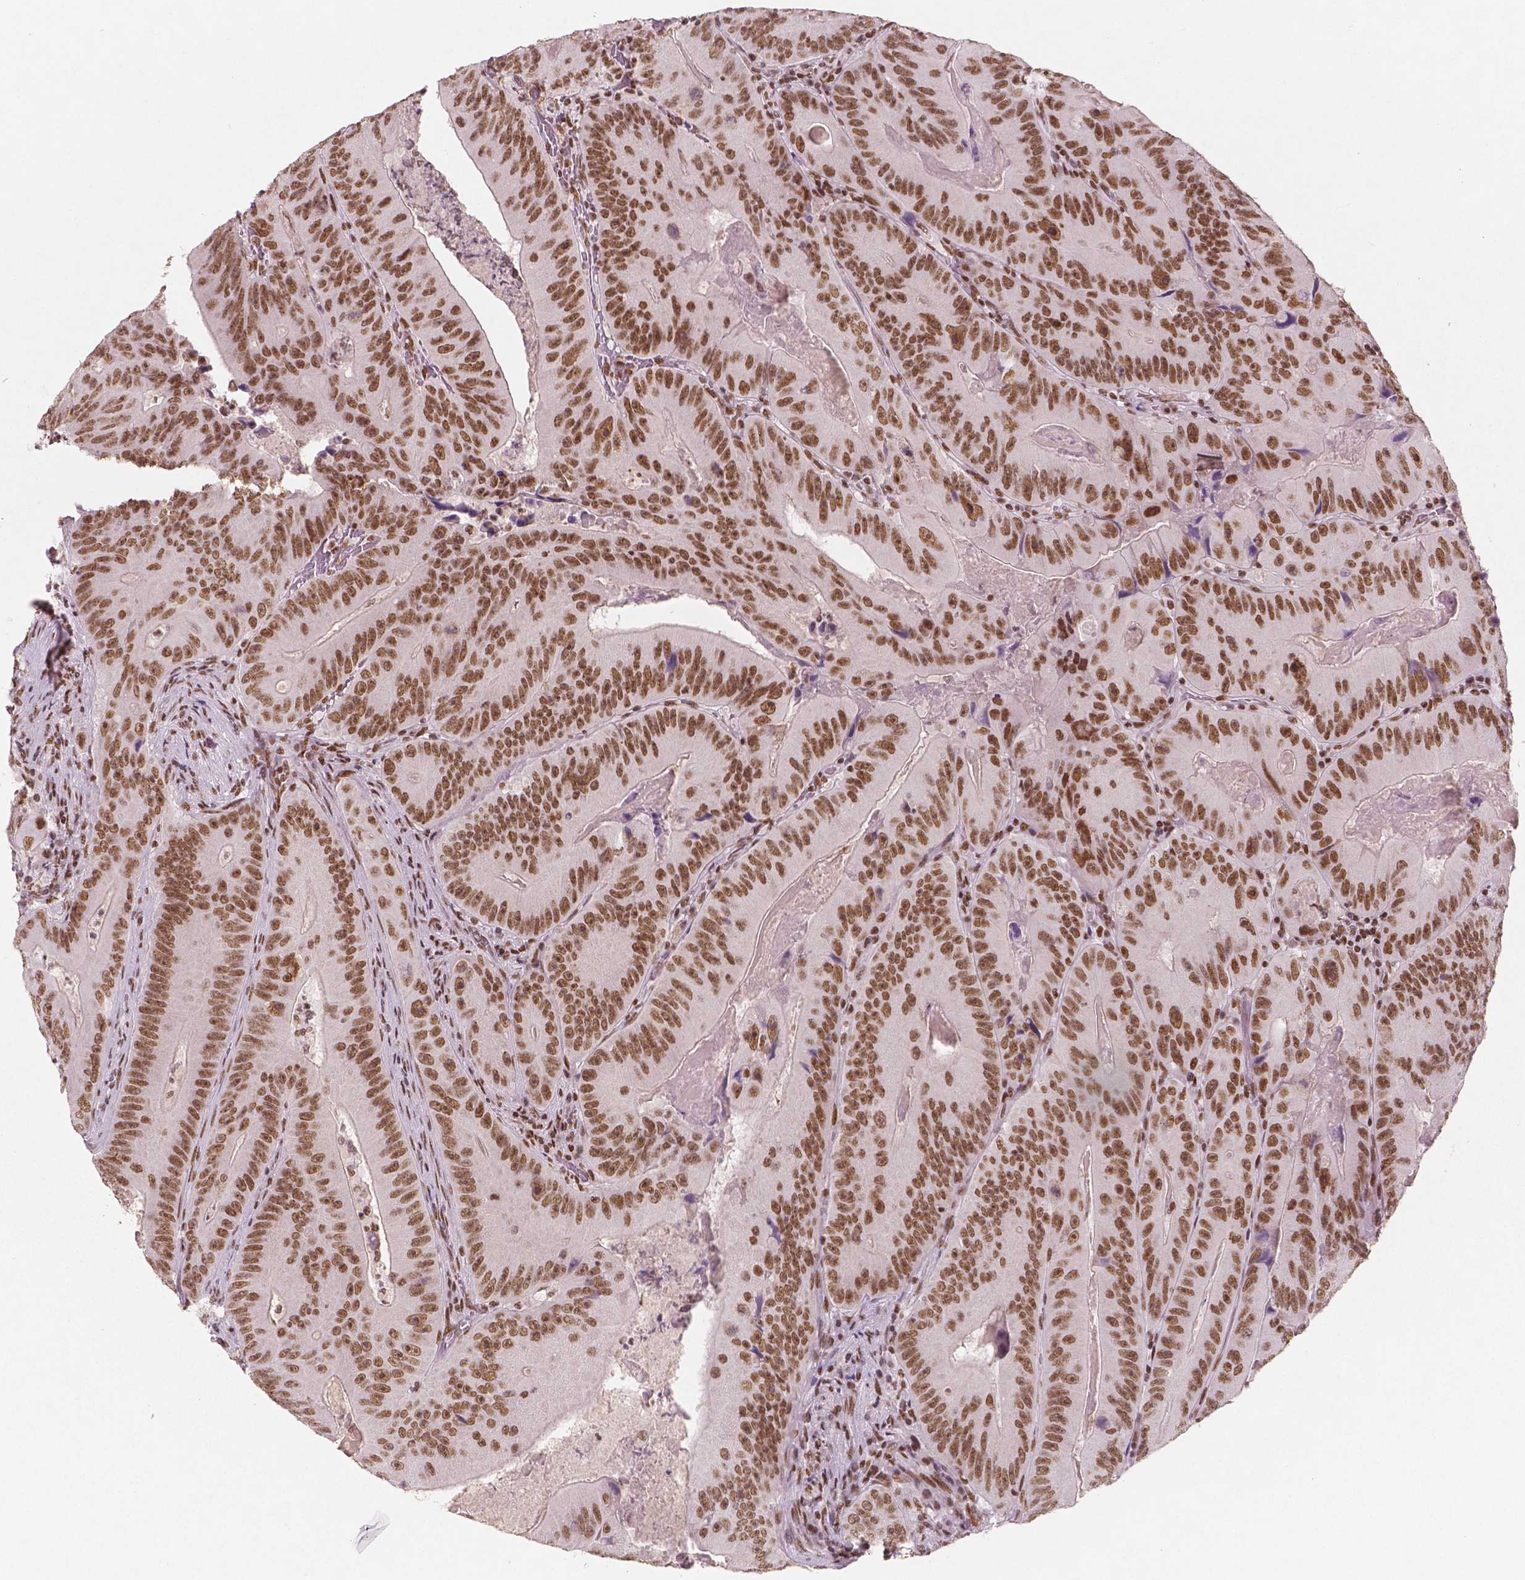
{"staining": {"intensity": "moderate", "quantity": ">75%", "location": "nuclear"}, "tissue": "colorectal cancer", "cell_type": "Tumor cells", "image_type": "cancer", "snomed": [{"axis": "morphology", "description": "Adenocarcinoma, NOS"}, {"axis": "topography", "description": "Colon"}], "caption": "Moderate nuclear protein positivity is seen in approximately >75% of tumor cells in colorectal adenocarcinoma. The staining was performed using DAB, with brown indicating positive protein expression. Nuclei are stained blue with hematoxylin.", "gene": "BRD4", "patient": {"sex": "female", "age": 86}}